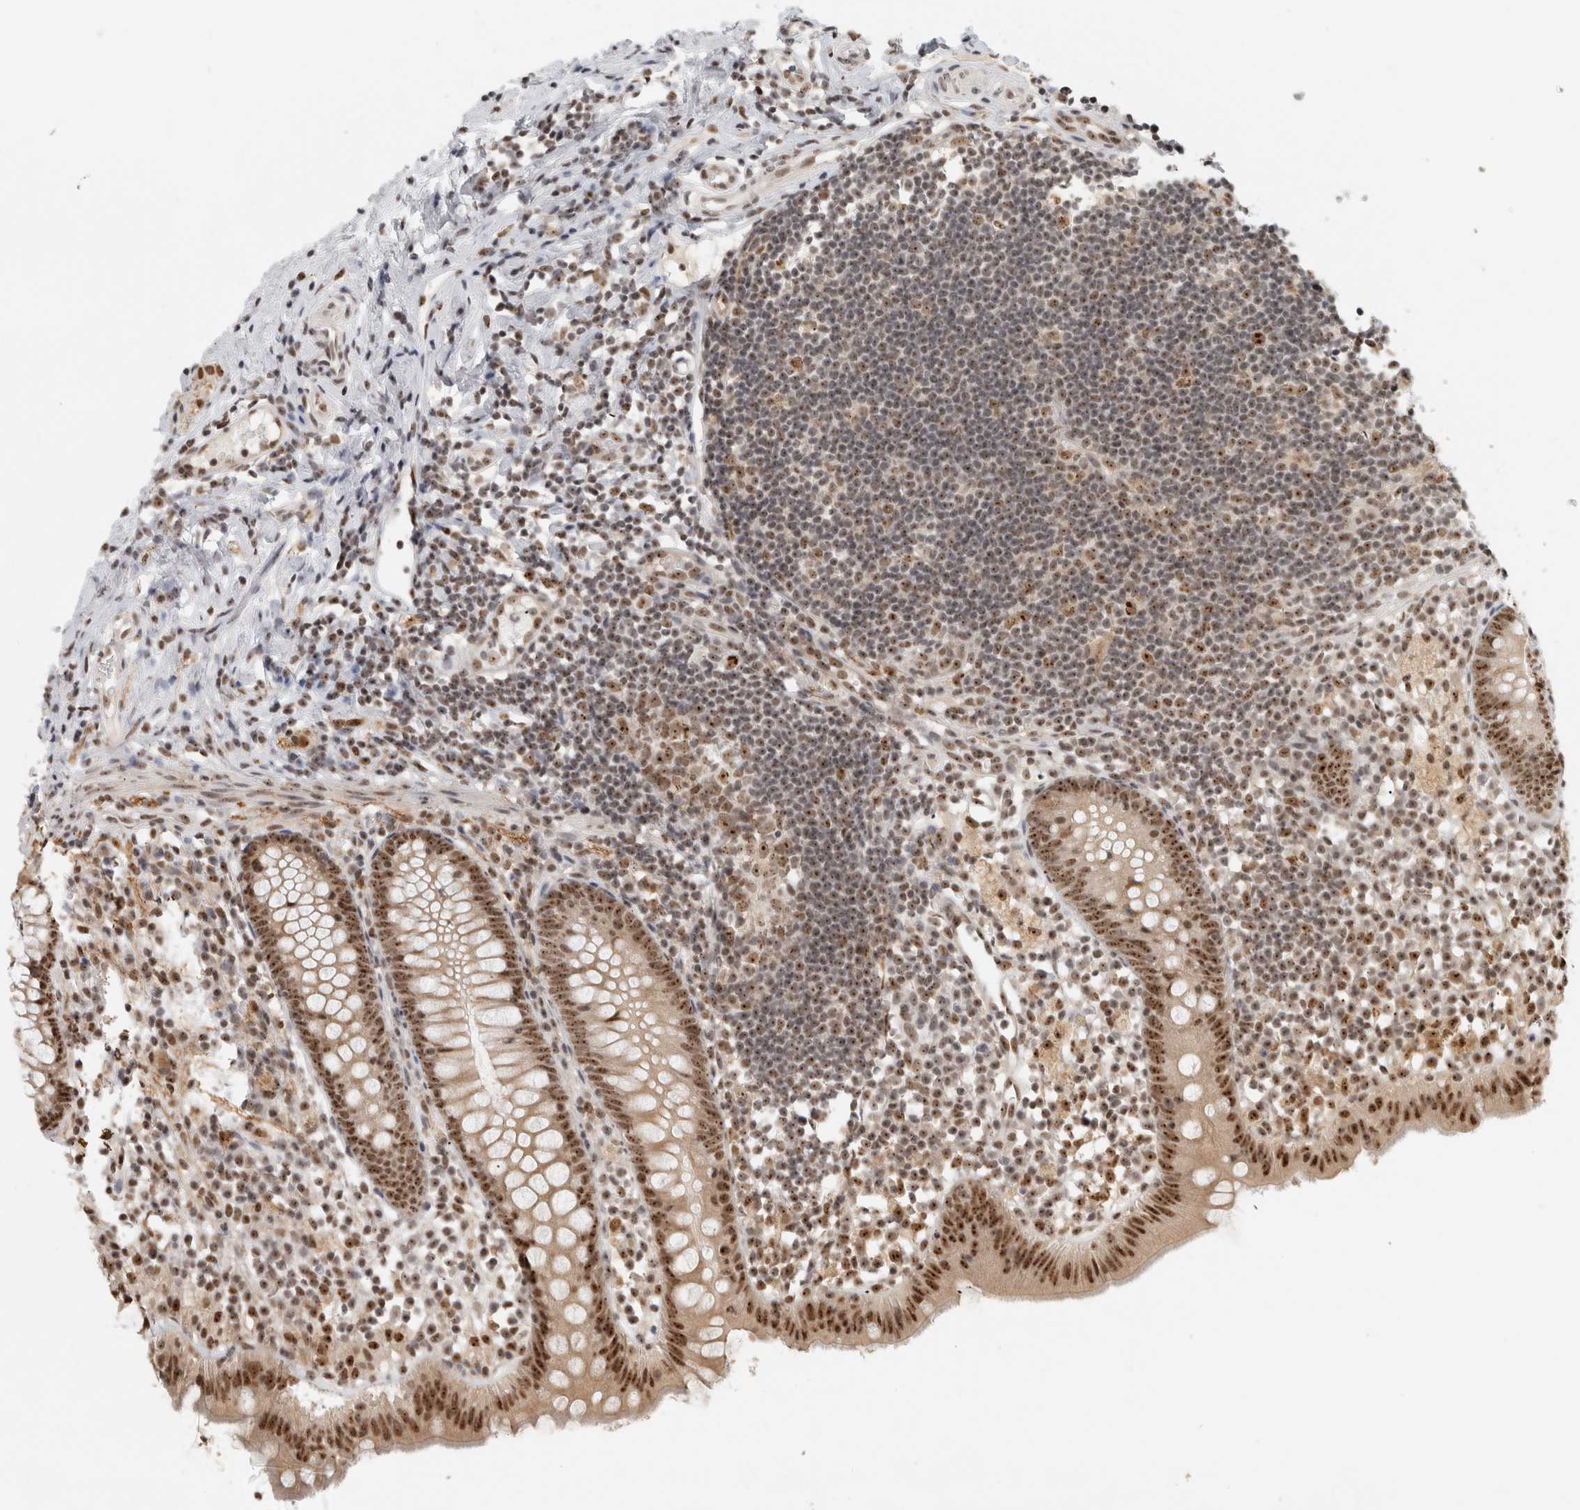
{"staining": {"intensity": "moderate", "quantity": ">75%", "location": "nuclear"}, "tissue": "appendix", "cell_type": "Glandular cells", "image_type": "normal", "snomed": [{"axis": "morphology", "description": "Normal tissue, NOS"}, {"axis": "topography", "description": "Appendix"}], "caption": "About >75% of glandular cells in unremarkable human appendix display moderate nuclear protein positivity as visualized by brown immunohistochemical staining.", "gene": "EBNA1BP2", "patient": {"sex": "female", "age": 20}}